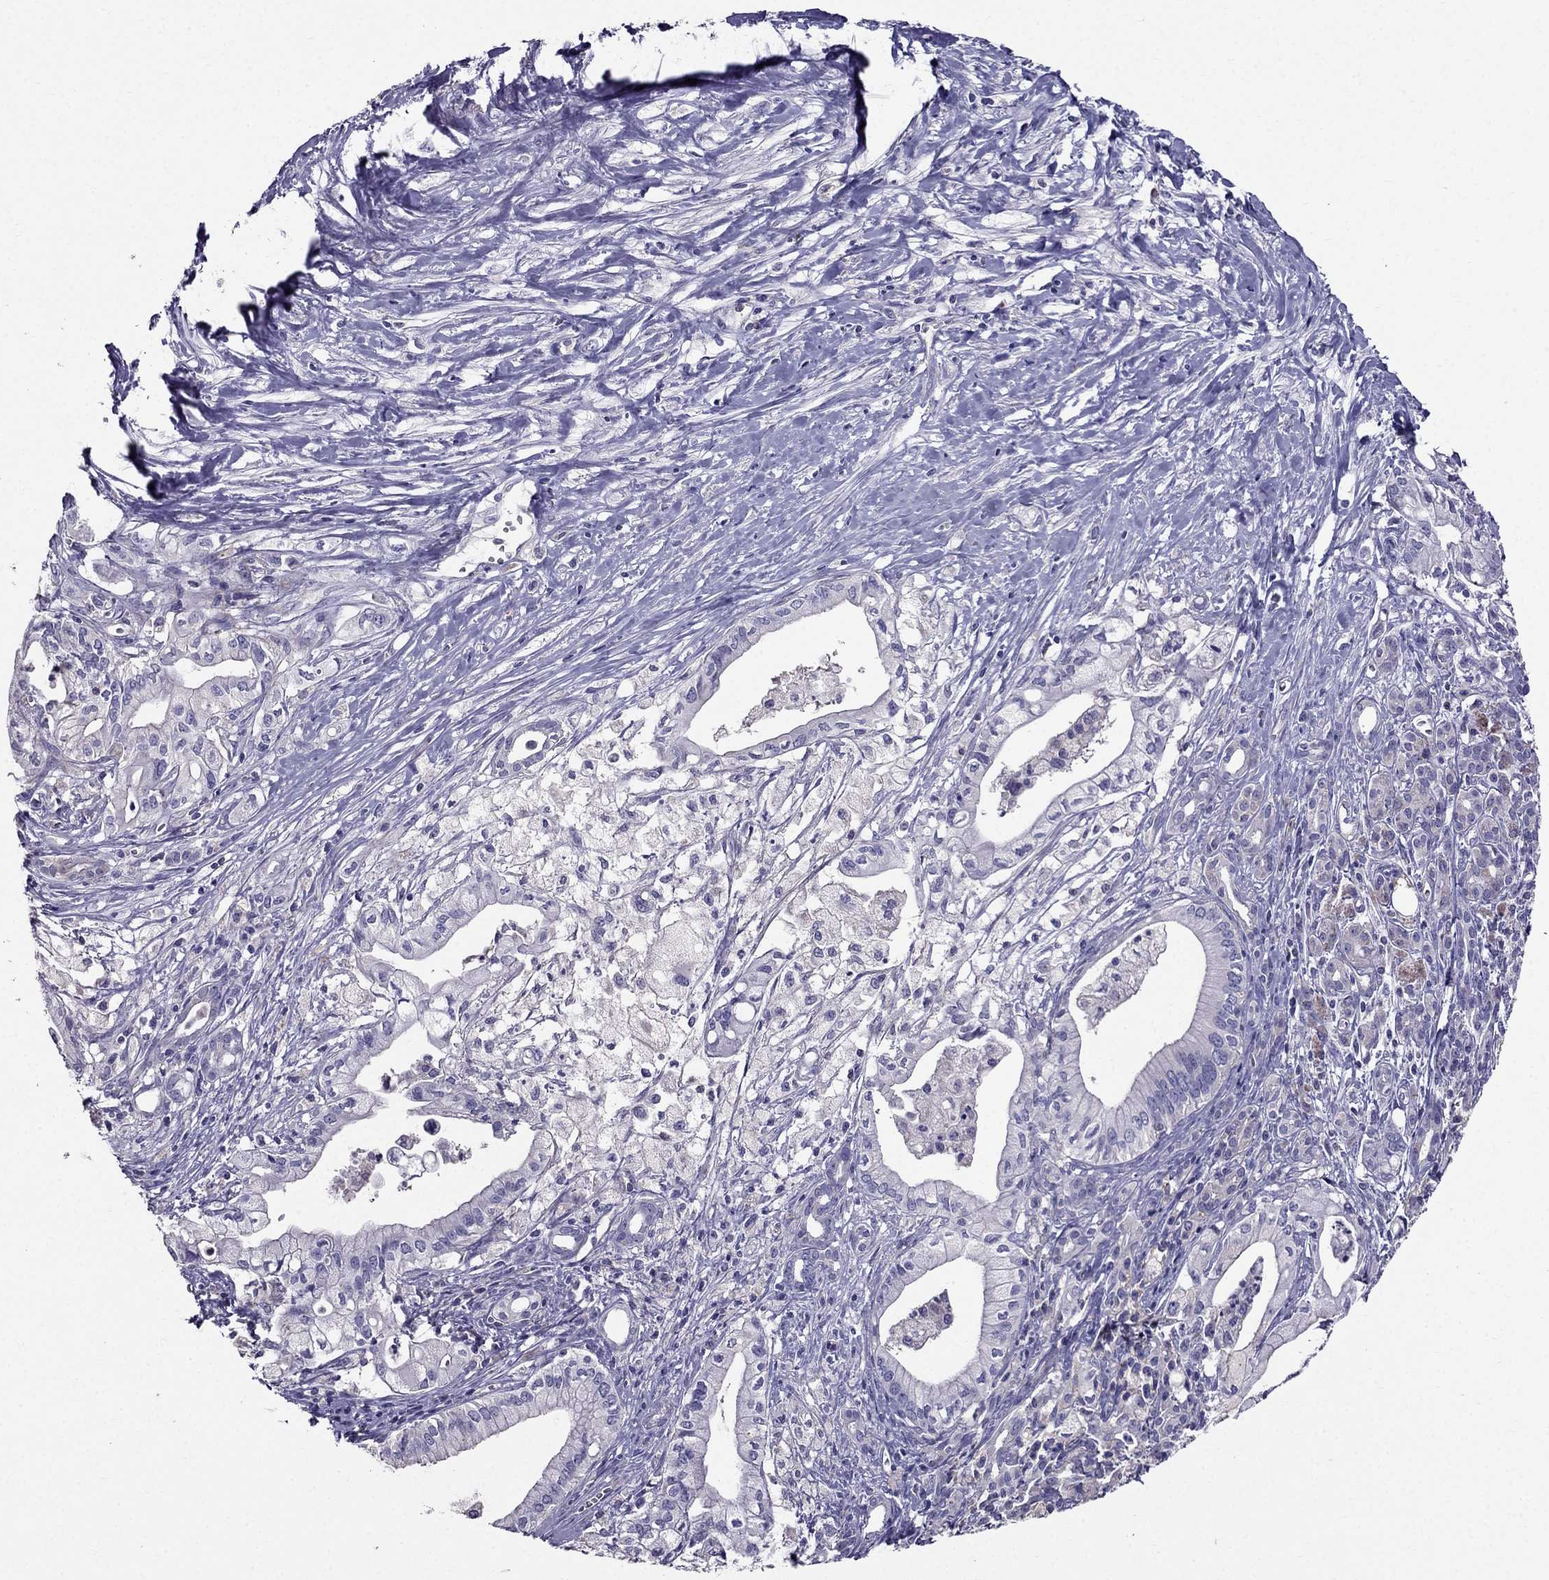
{"staining": {"intensity": "negative", "quantity": "none", "location": "none"}, "tissue": "pancreatic cancer", "cell_type": "Tumor cells", "image_type": "cancer", "snomed": [{"axis": "morphology", "description": "Adenocarcinoma, NOS"}, {"axis": "topography", "description": "Pancreas"}], "caption": "An immunohistochemistry histopathology image of pancreatic adenocarcinoma is shown. There is no staining in tumor cells of pancreatic adenocarcinoma.", "gene": "AAK1", "patient": {"sex": "male", "age": 71}}